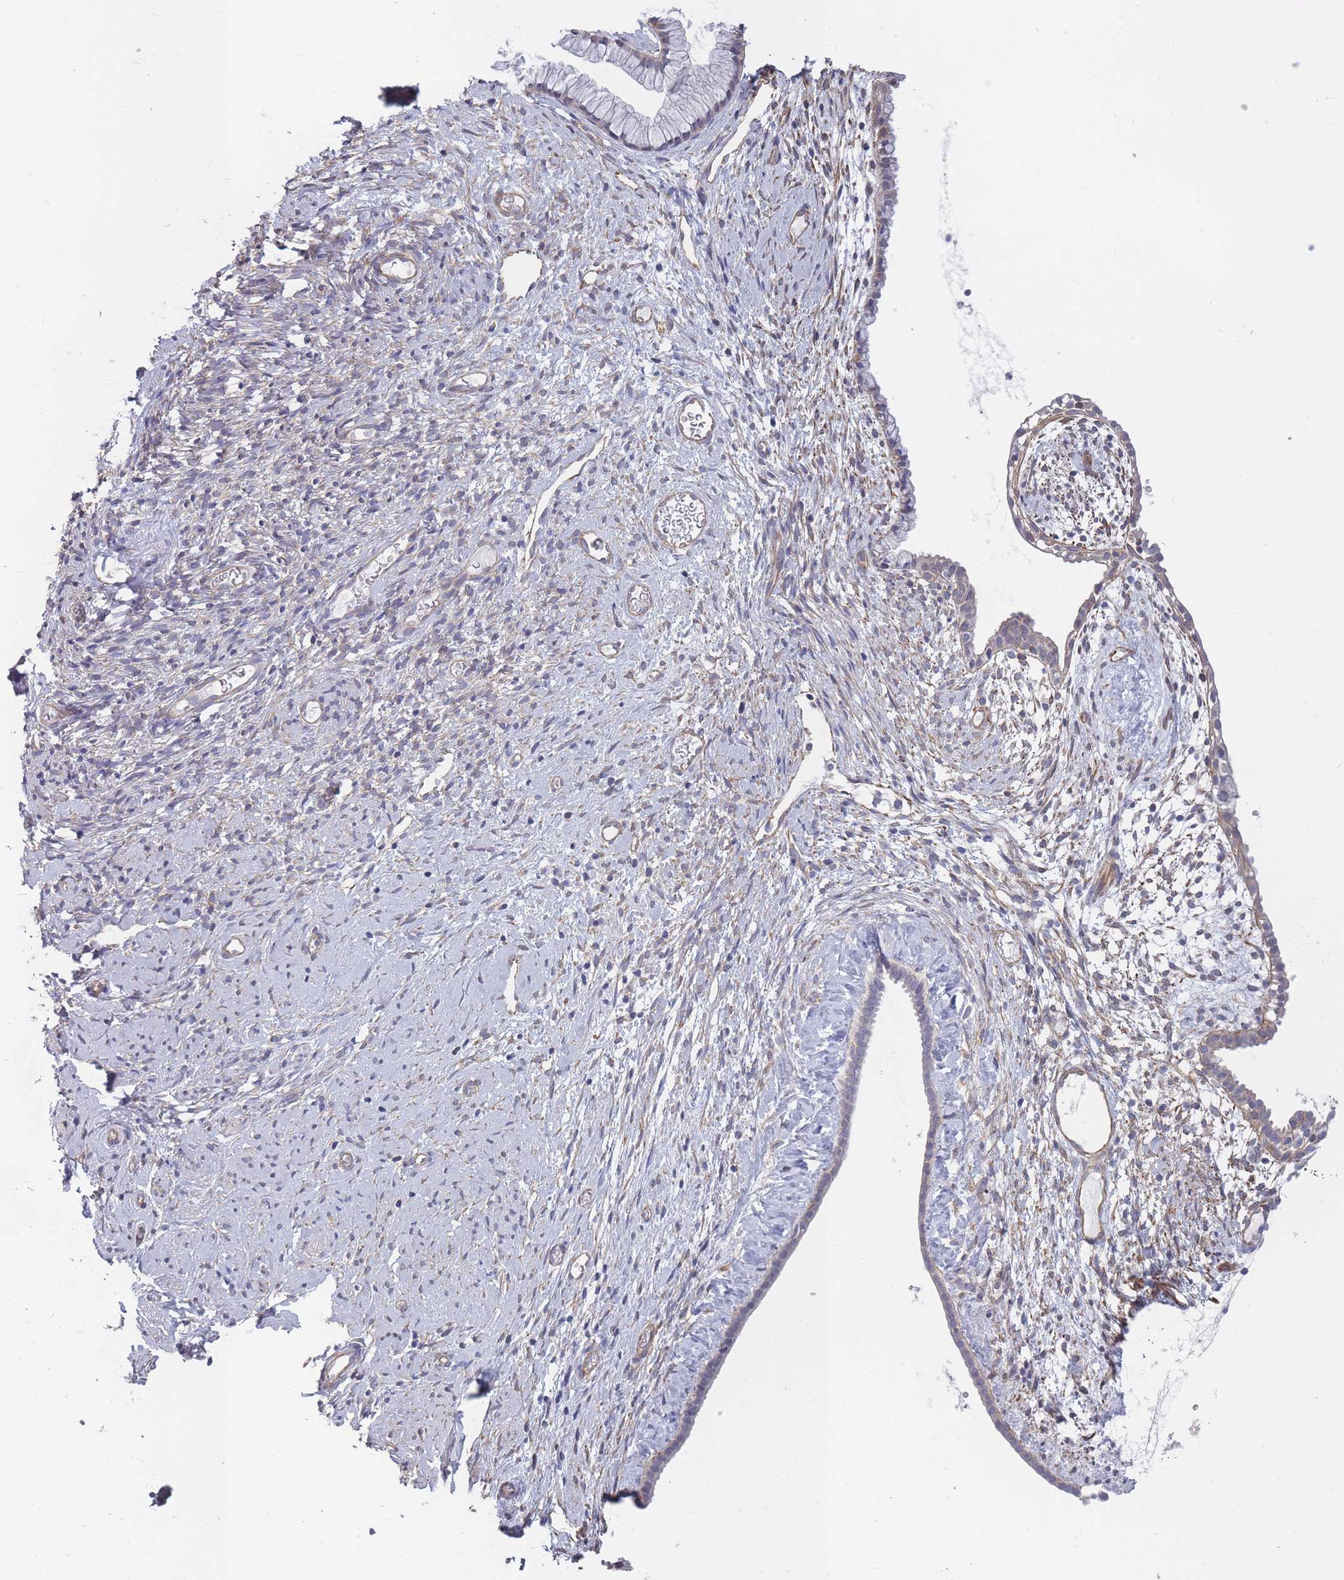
{"staining": {"intensity": "weak", "quantity": "<25%", "location": "cytoplasmic/membranous"}, "tissue": "cervix", "cell_type": "Glandular cells", "image_type": "normal", "snomed": [{"axis": "morphology", "description": "Normal tissue, NOS"}, {"axis": "topography", "description": "Cervix"}], "caption": "This is an IHC photomicrograph of normal human cervix. There is no staining in glandular cells.", "gene": "SLC1A6", "patient": {"sex": "female", "age": 76}}